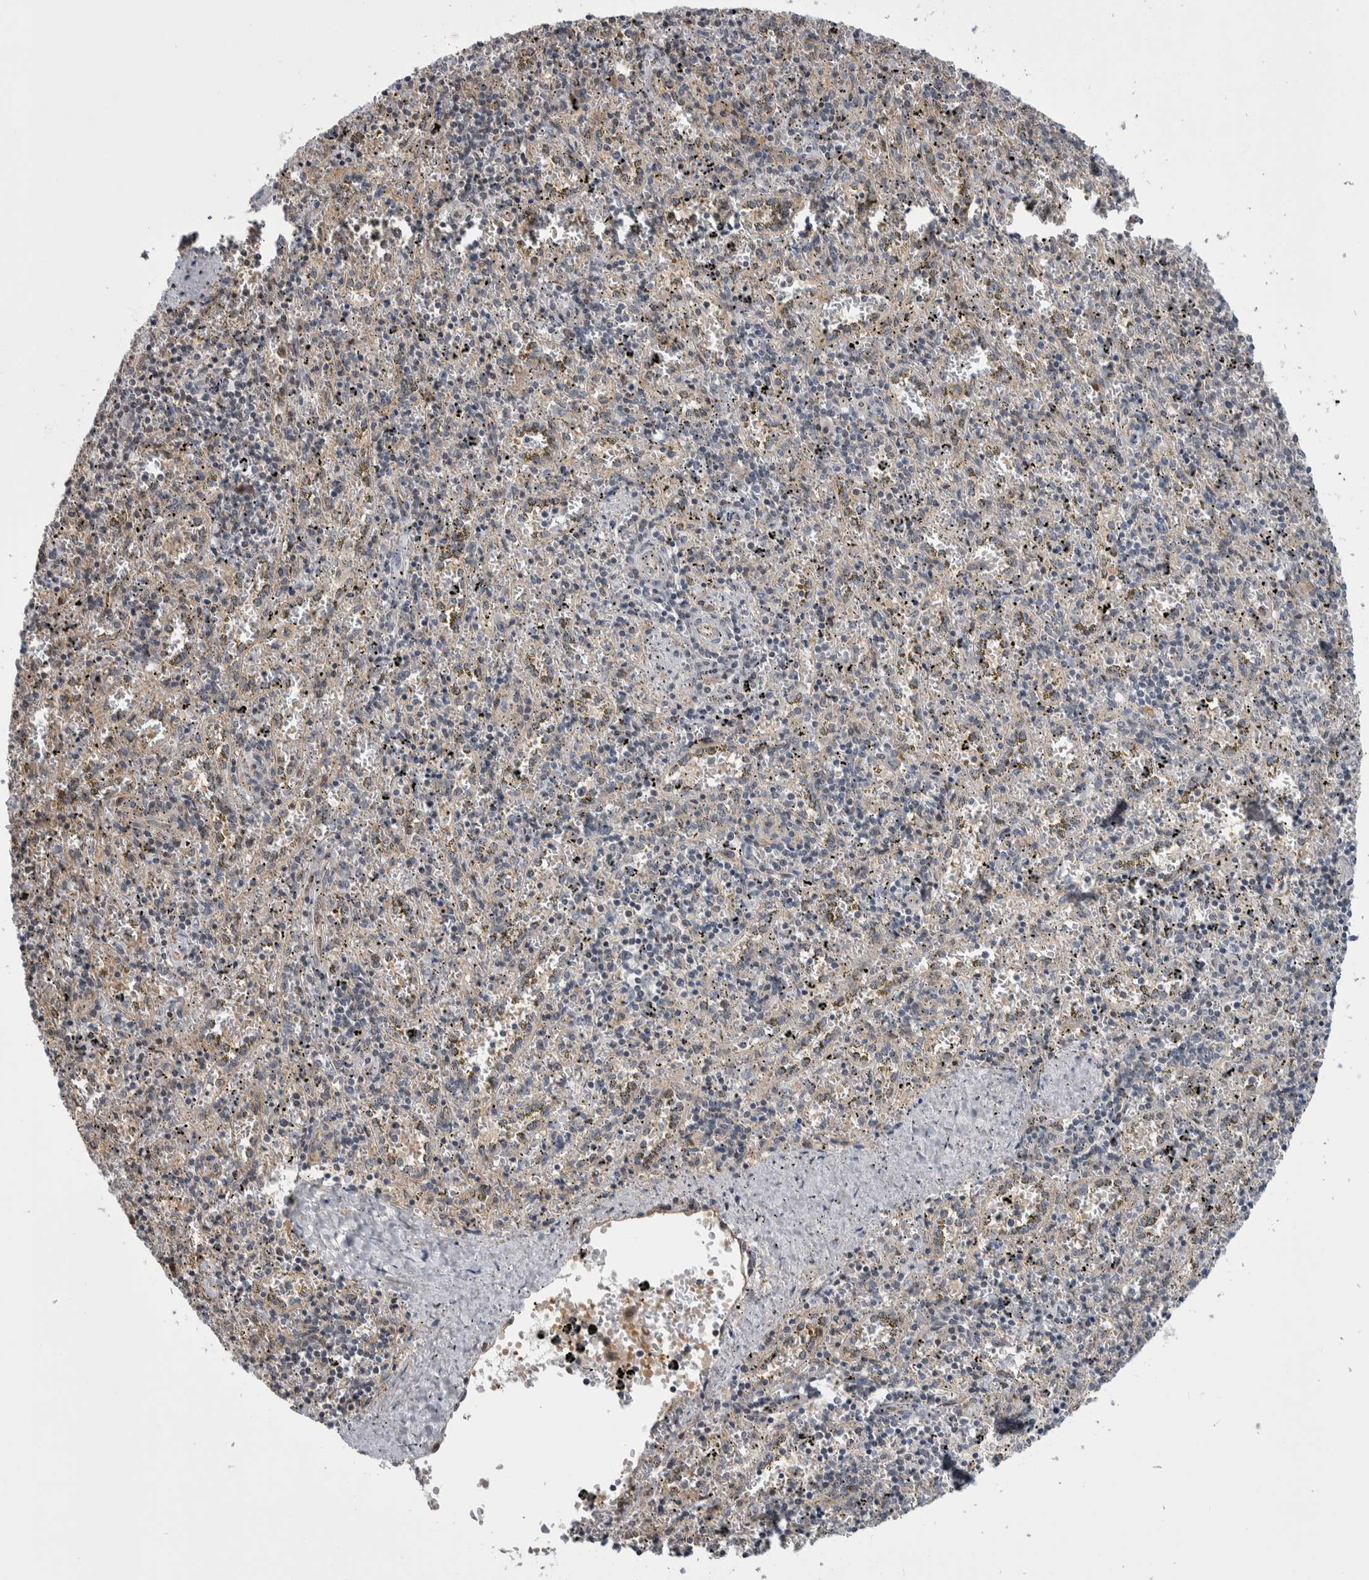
{"staining": {"intensity": "negative", "quantity": "none", "location": "none"}, "tissue": "spleen", "cell_type": "Cells in red pulp", "image_type": "normal", "snomed": [{"axis": "morphology", "description": "Normal tissue, NOS"}, {"axis": "topography", "description": "Spleen"}], "caption": "A high-resolution photomicrograph shows immunohistochemistry staining of benign spleen, which displays no significant positivity in cells in red pulp. The staining is performed using DAB (3,3'-diaminobenzidine) brown chromogen with nuclei counter-stained in using hematoxylin.", "gene": "PTPA", "patient": {"sex": "male", "age": 11}}